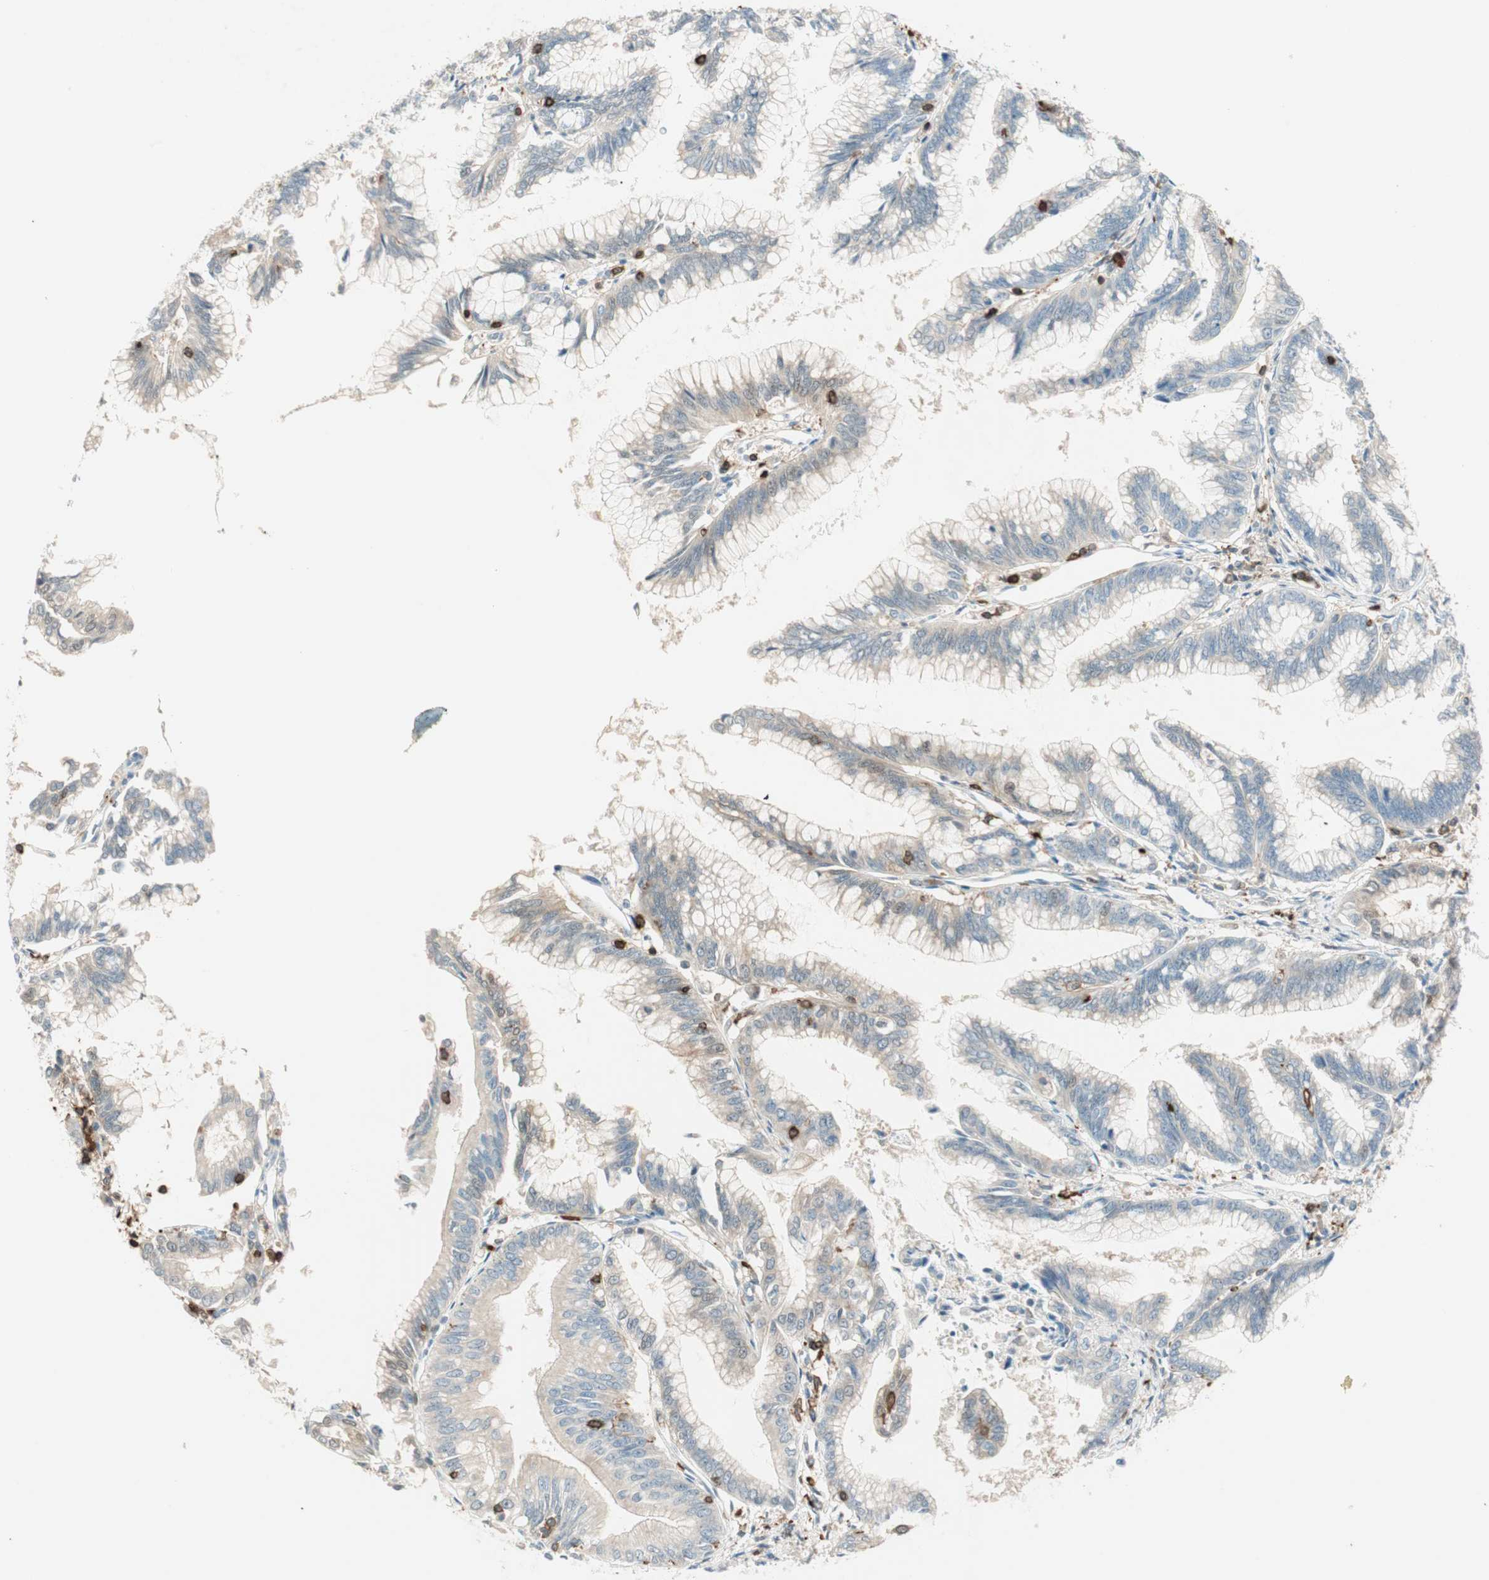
{"staining": {"intensity": "weak", "quantity": "25%-75%", "location": "cytoplasmic/membranous"}, "tissue": "pancreatic cancer", "cell_type": "Tumor cells", "image_type": "cancer", "snomed": [{"axis": "morphology", "description": "Adenocarcinoma, NOS"}, {"axis": "topography", "description": "Pancreas"}], "caption": "Immunohistochemical staining of human pancreatic cancer (adenocarcinoma) displays low levels of weak cytoplasmic/membranous protein expression in approximately 25%-75% of tumor cells.", "gene": "HPGD", "patient": {"sex": "female", "age": 64}}